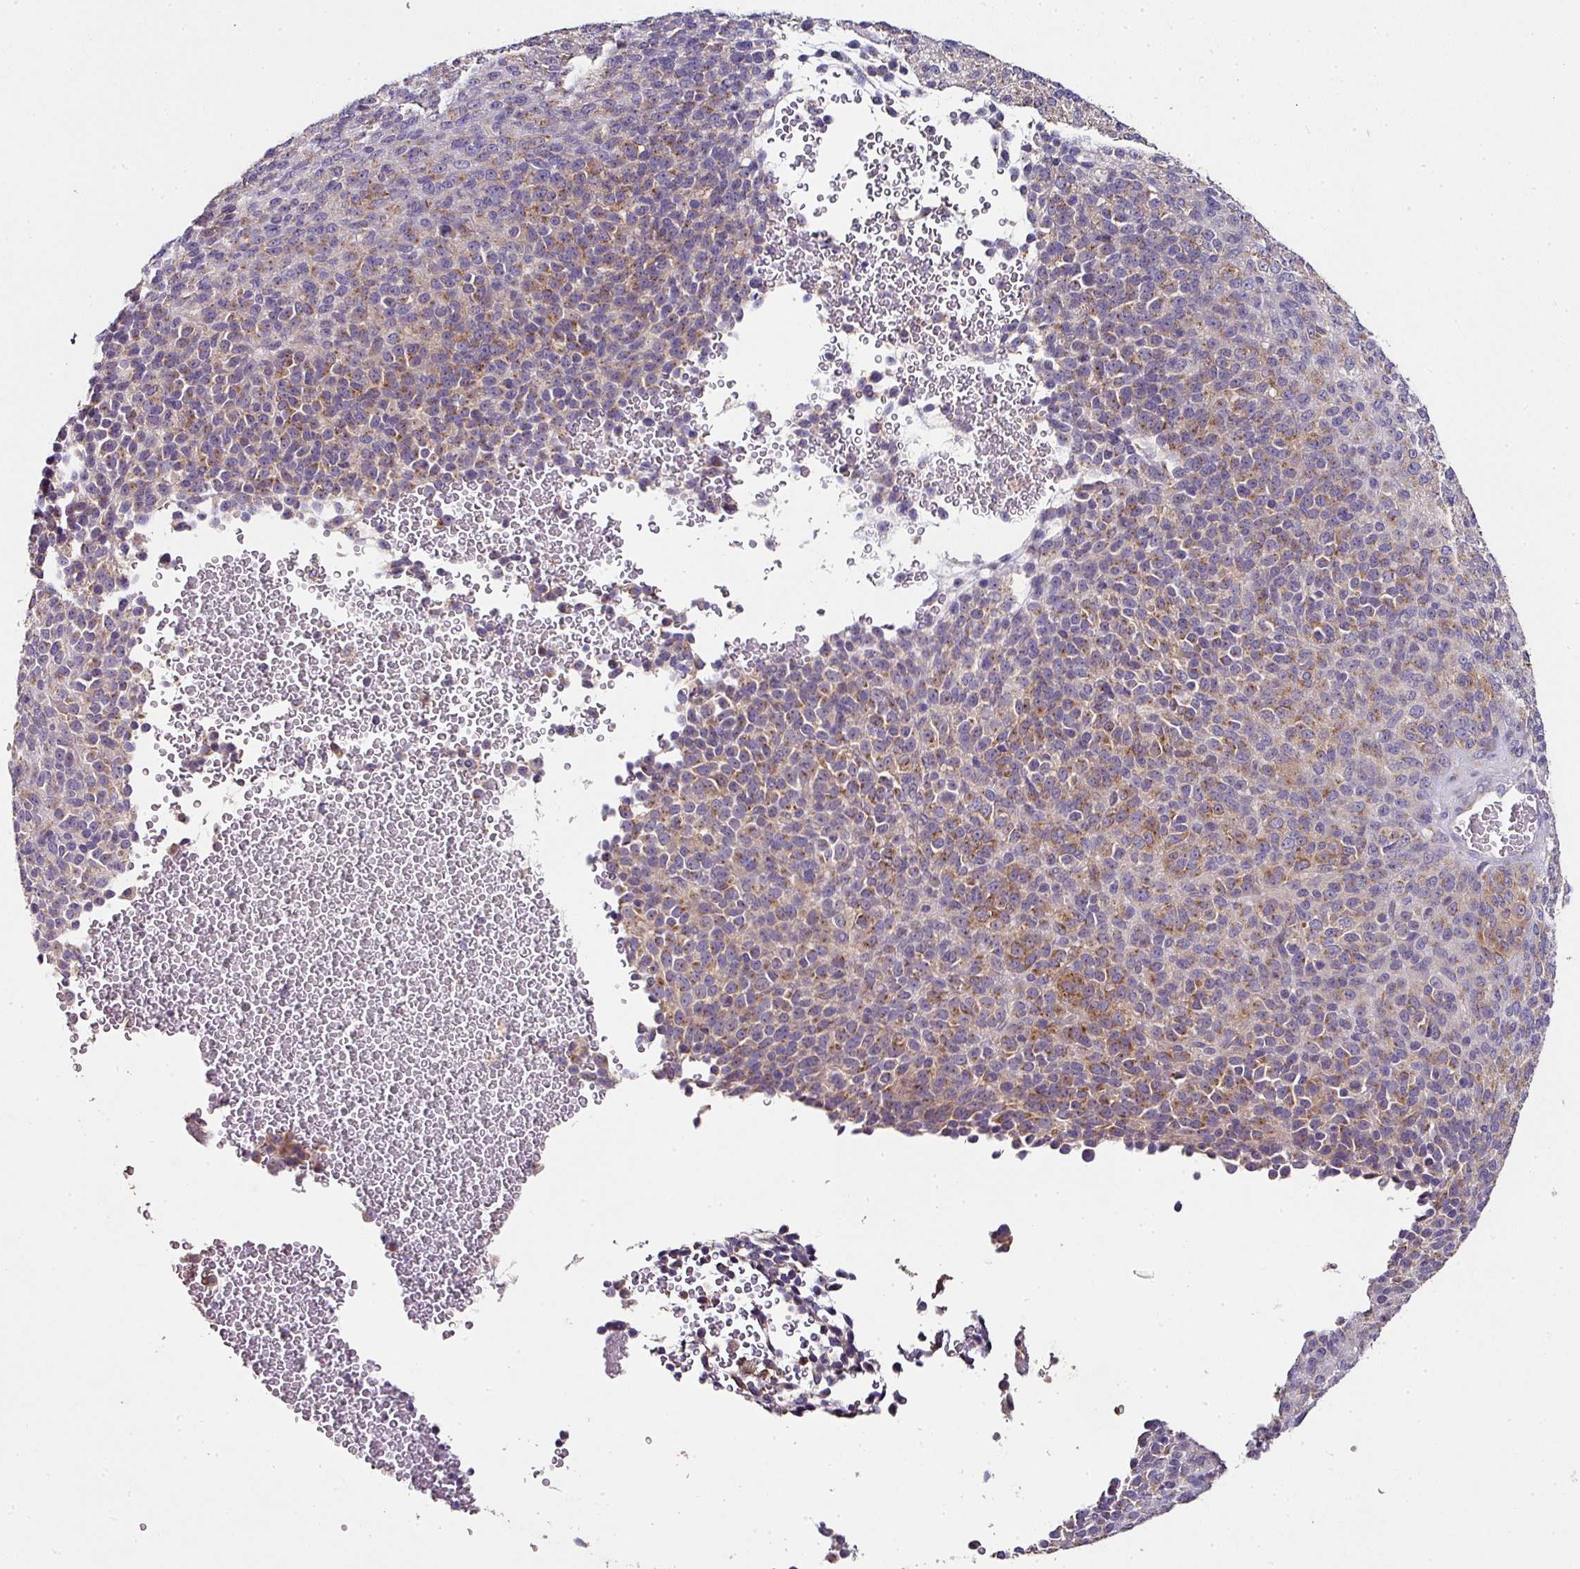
{"staining": {"intensity": "moderate", "quantity": "25%-75%", "location": "cytoplasmic/membranous"}, "tissue": "melanoma", "cell_type": "Tumor cells", "image_type": "cancer", "snomed": [{"axis": "morphology", "description": "Malignant melanoma, Metastatic site"}, {"axis": "topography", "description": "Brain"}], "caption": "Immunohistochemical staining of malignant melanoma (metastatic site) displays moderate cytoplasmic/membranous protein positivity in about 25%-75% of tumor cells. (Brightfield microscopy of DAB IHC at high magnification).", "gene": "SKIC2", "patient": {"sex": "female", "age": 56}}